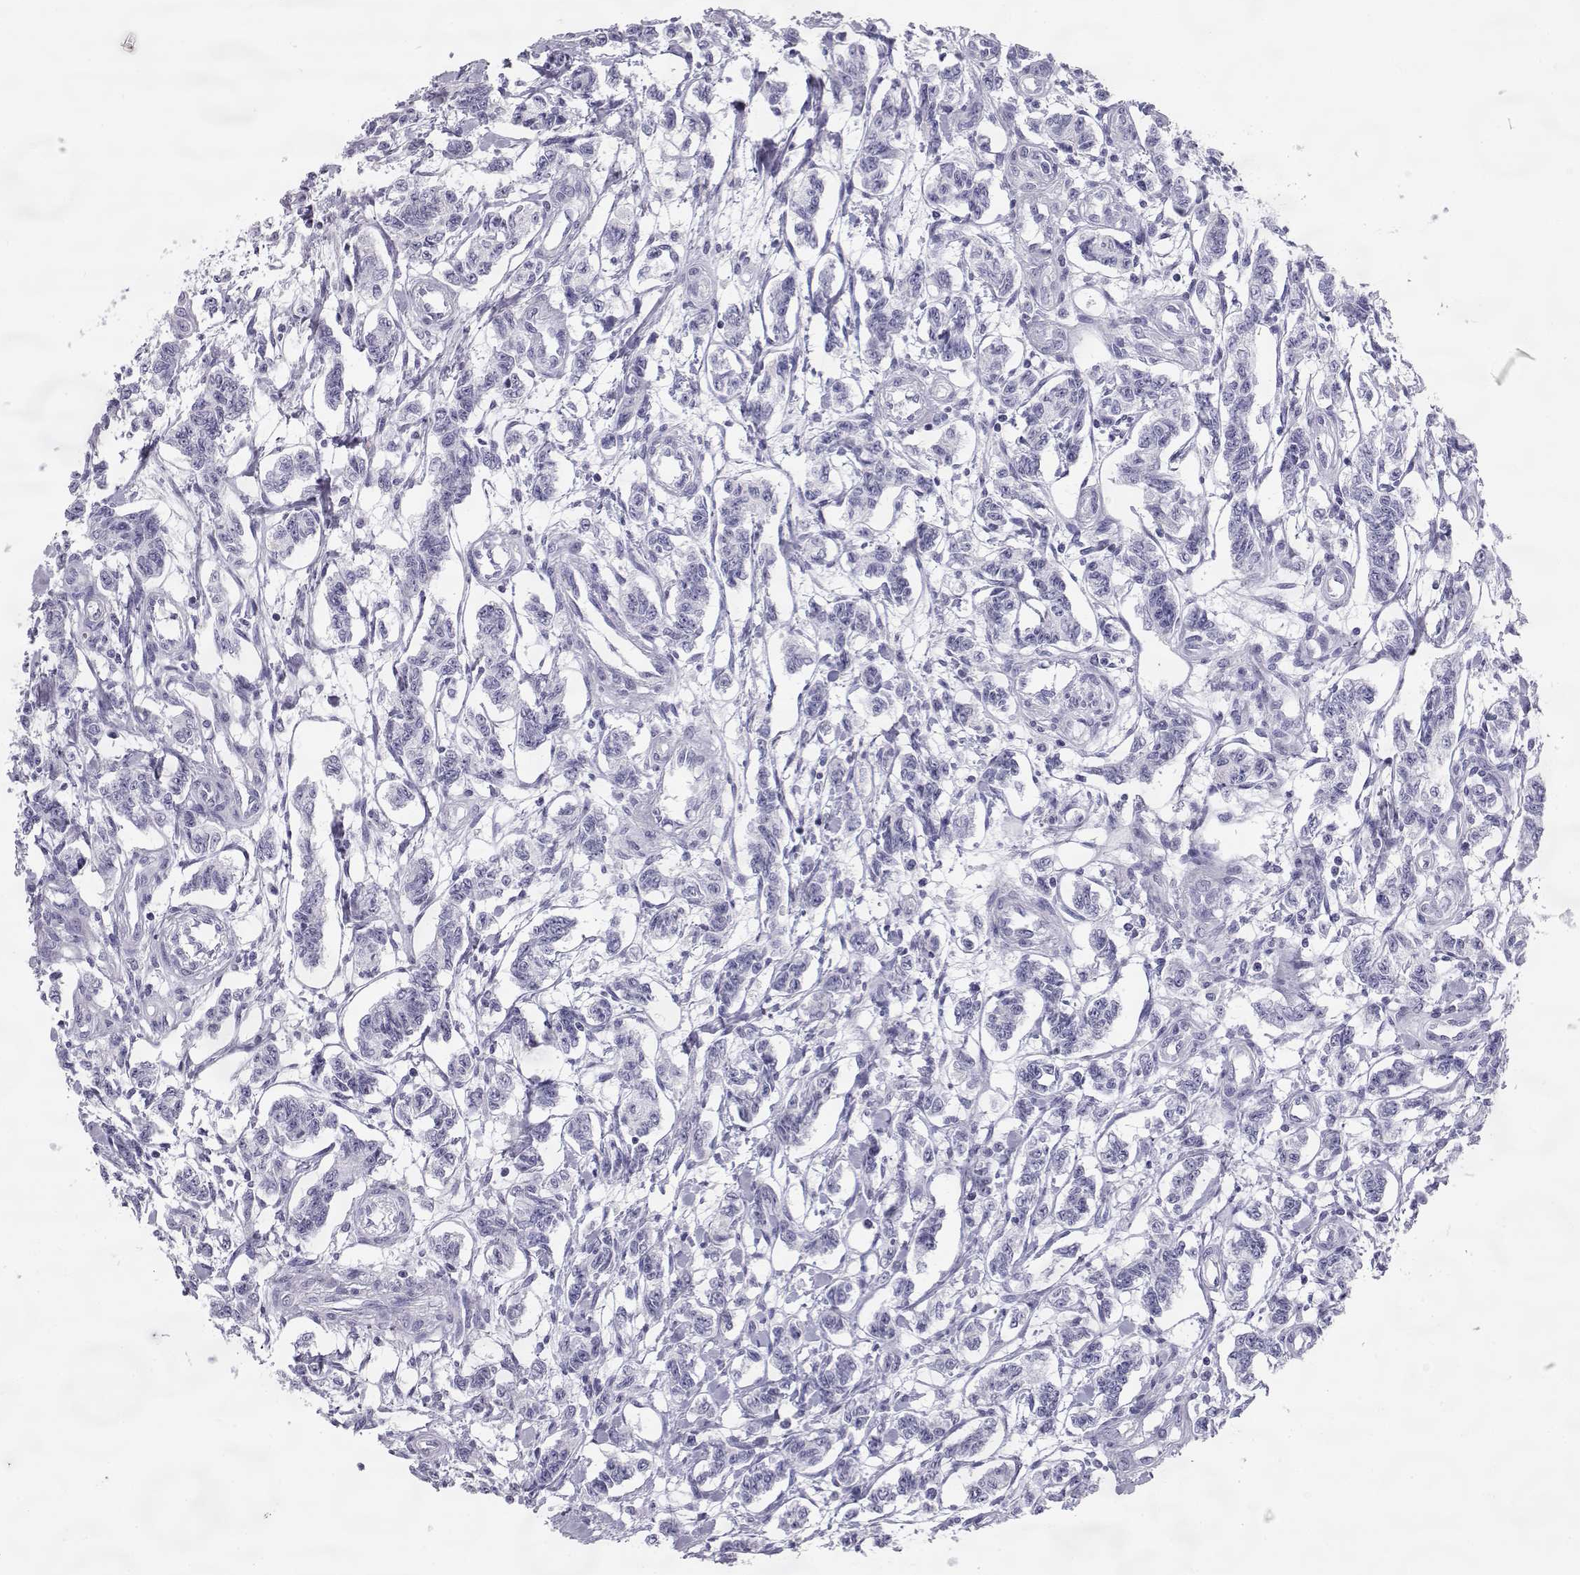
{"staining": {"intensity": "negative", "quantity": "none", "location": "none"}, "tissue": "carcinoid", "cell_type": "Tumor cells", "image_type": "cancer", "snomed": [{"axis": "morphology", "description": "Carcinoid, malignant, NOS"}, {"axis": "topography", "description": "Kidney"}], "caption": "The immunohistochemistry (IHC) photomicrograph has no significant positivity in tumor cells of carcinoid tissue.", "gene": "RD3", "patient": {"sex": "female", "age": 41}}